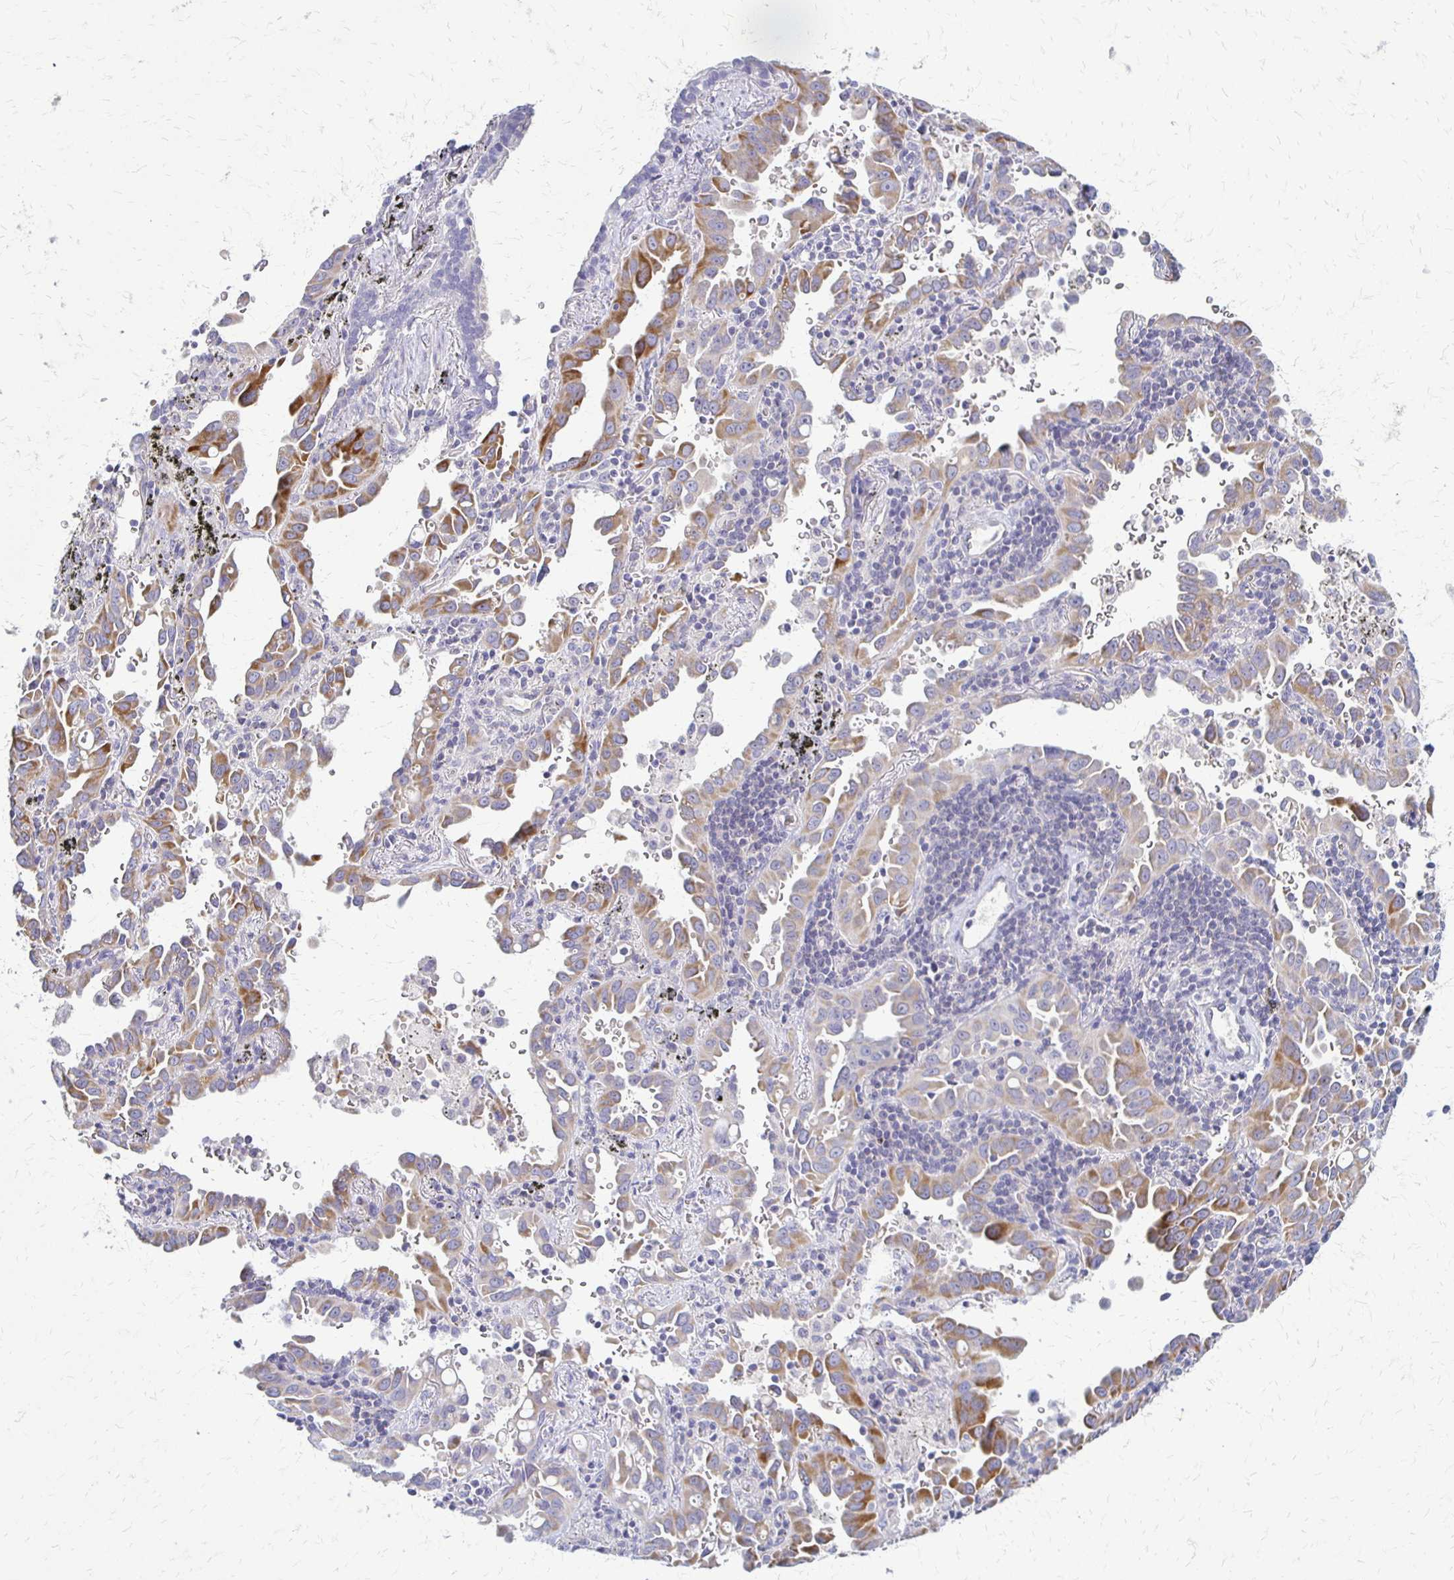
{"staining": {"intensity": "moderate", "quantity": "25%-75%", "location": "cytoplasmic/membranous"}, "tissue": "lung cancer", "cell_type": "Tumor cells", "image_type": "cancer", "snomed": [{"axis": "morphology", "description": "Adenocarcinoma, NOS"}, {"axis": "topography", "description": "Lung"}], "caption": "Brown immunohistochemical staining in lung cancer (adenocarcinoma) reveals moderate cytoplasmic/membranous positivity in approximately 25%-75% of tumor cells. Nuclei are stained in blue.", "gene": "RHOC", "patient": {"sex": "male", "age": 68}}